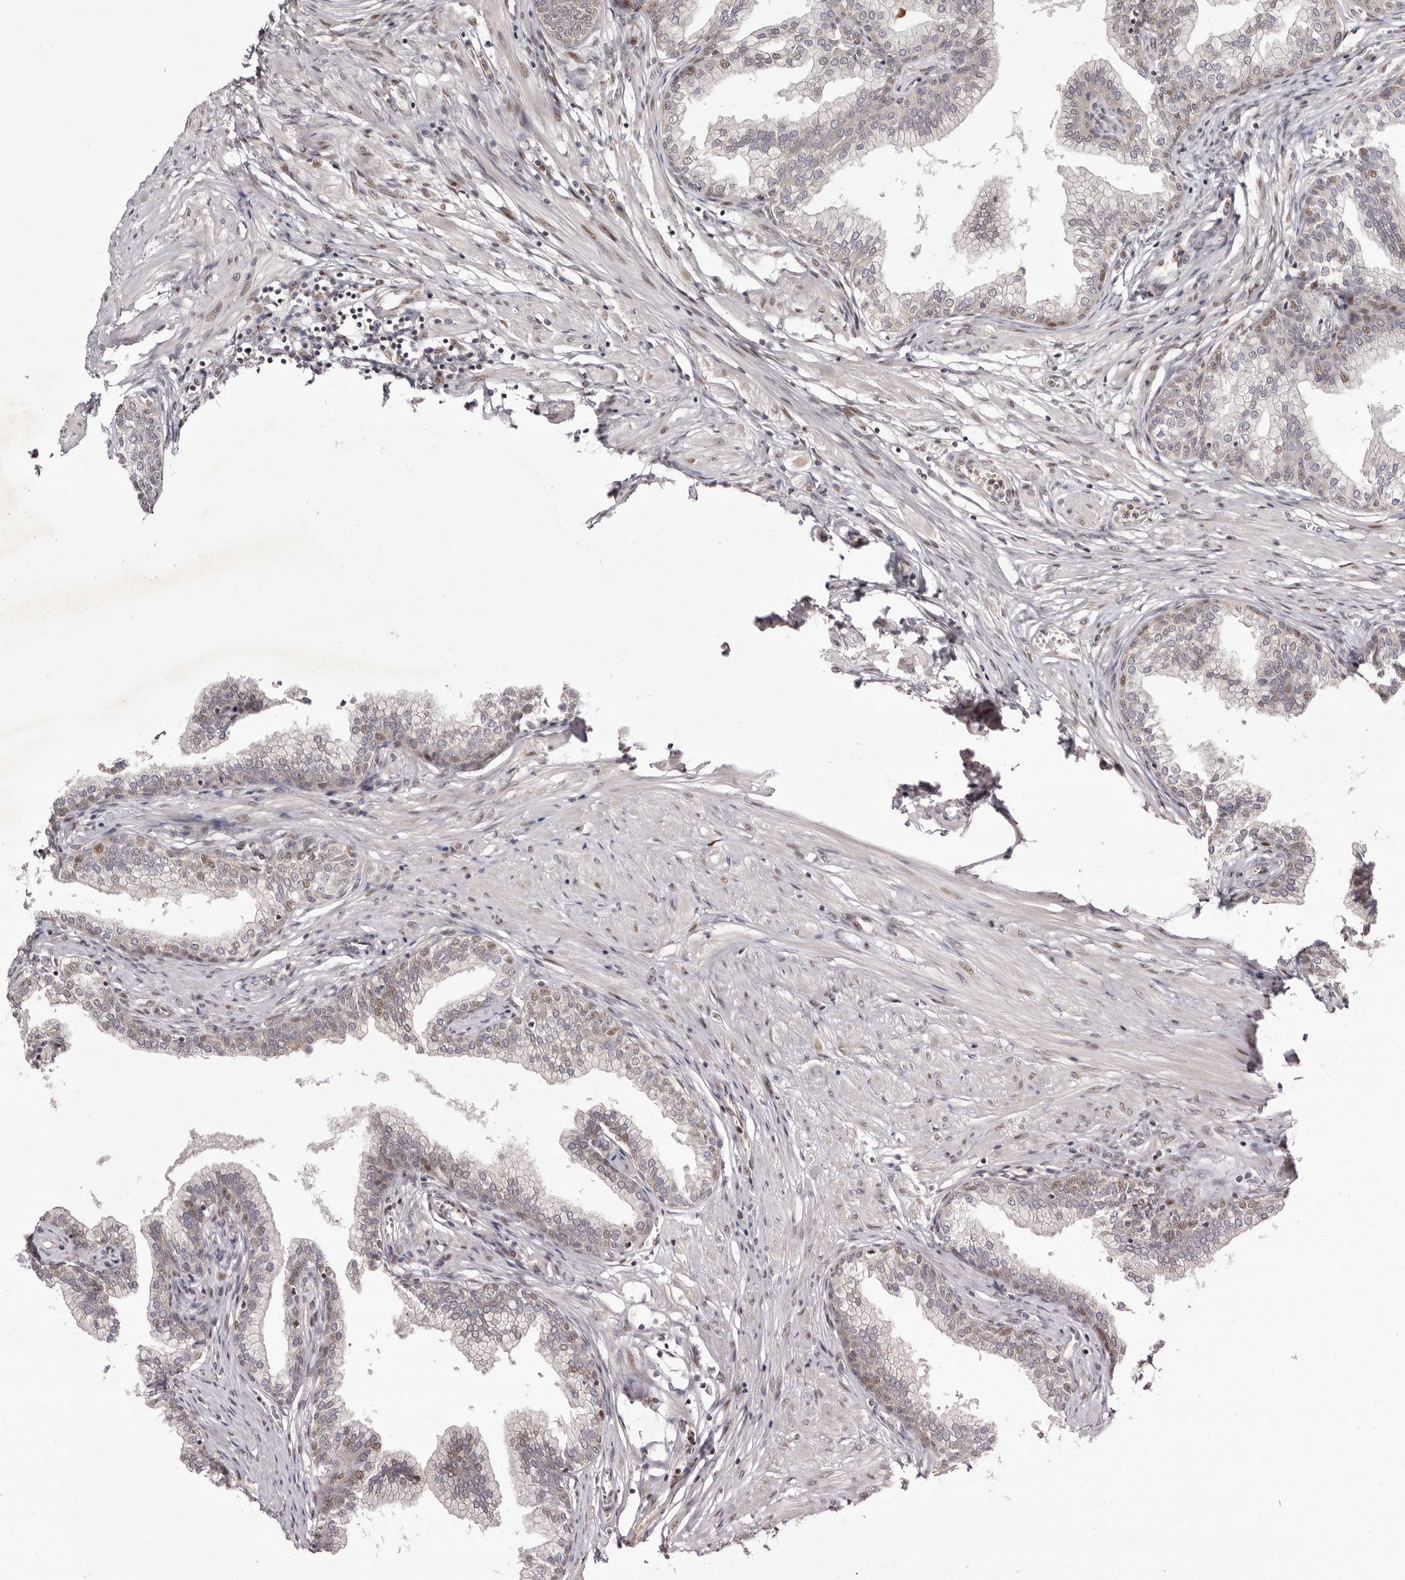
{"staining": {"intensity": "moderate", "quantity": "<25%", "location": "nuclear"}, "tissue": "prostate", "cell_type": "Glandular cells", "image_type": "normal", "snomed": [{"axis": "morphology", "description": "Normal tissue, NOS"}, {"axis": "morphology", "description": "Urothelial carcinoma, Low grade"}, {"axis": "topography", "description": "Urinary bladder"}, {"axis": "topography", "description": "Prostate"}], "caption": "Moderate nuclear expression is appreciated in approximately <25% of glandular cells in normal prostate. (DAB (3,3'-diaminobenzidine) IHC, brown staining for protein, blue staining for nuclei).", "gene": "GLRX3", "patient": {"sex": "male", "age": 60}}